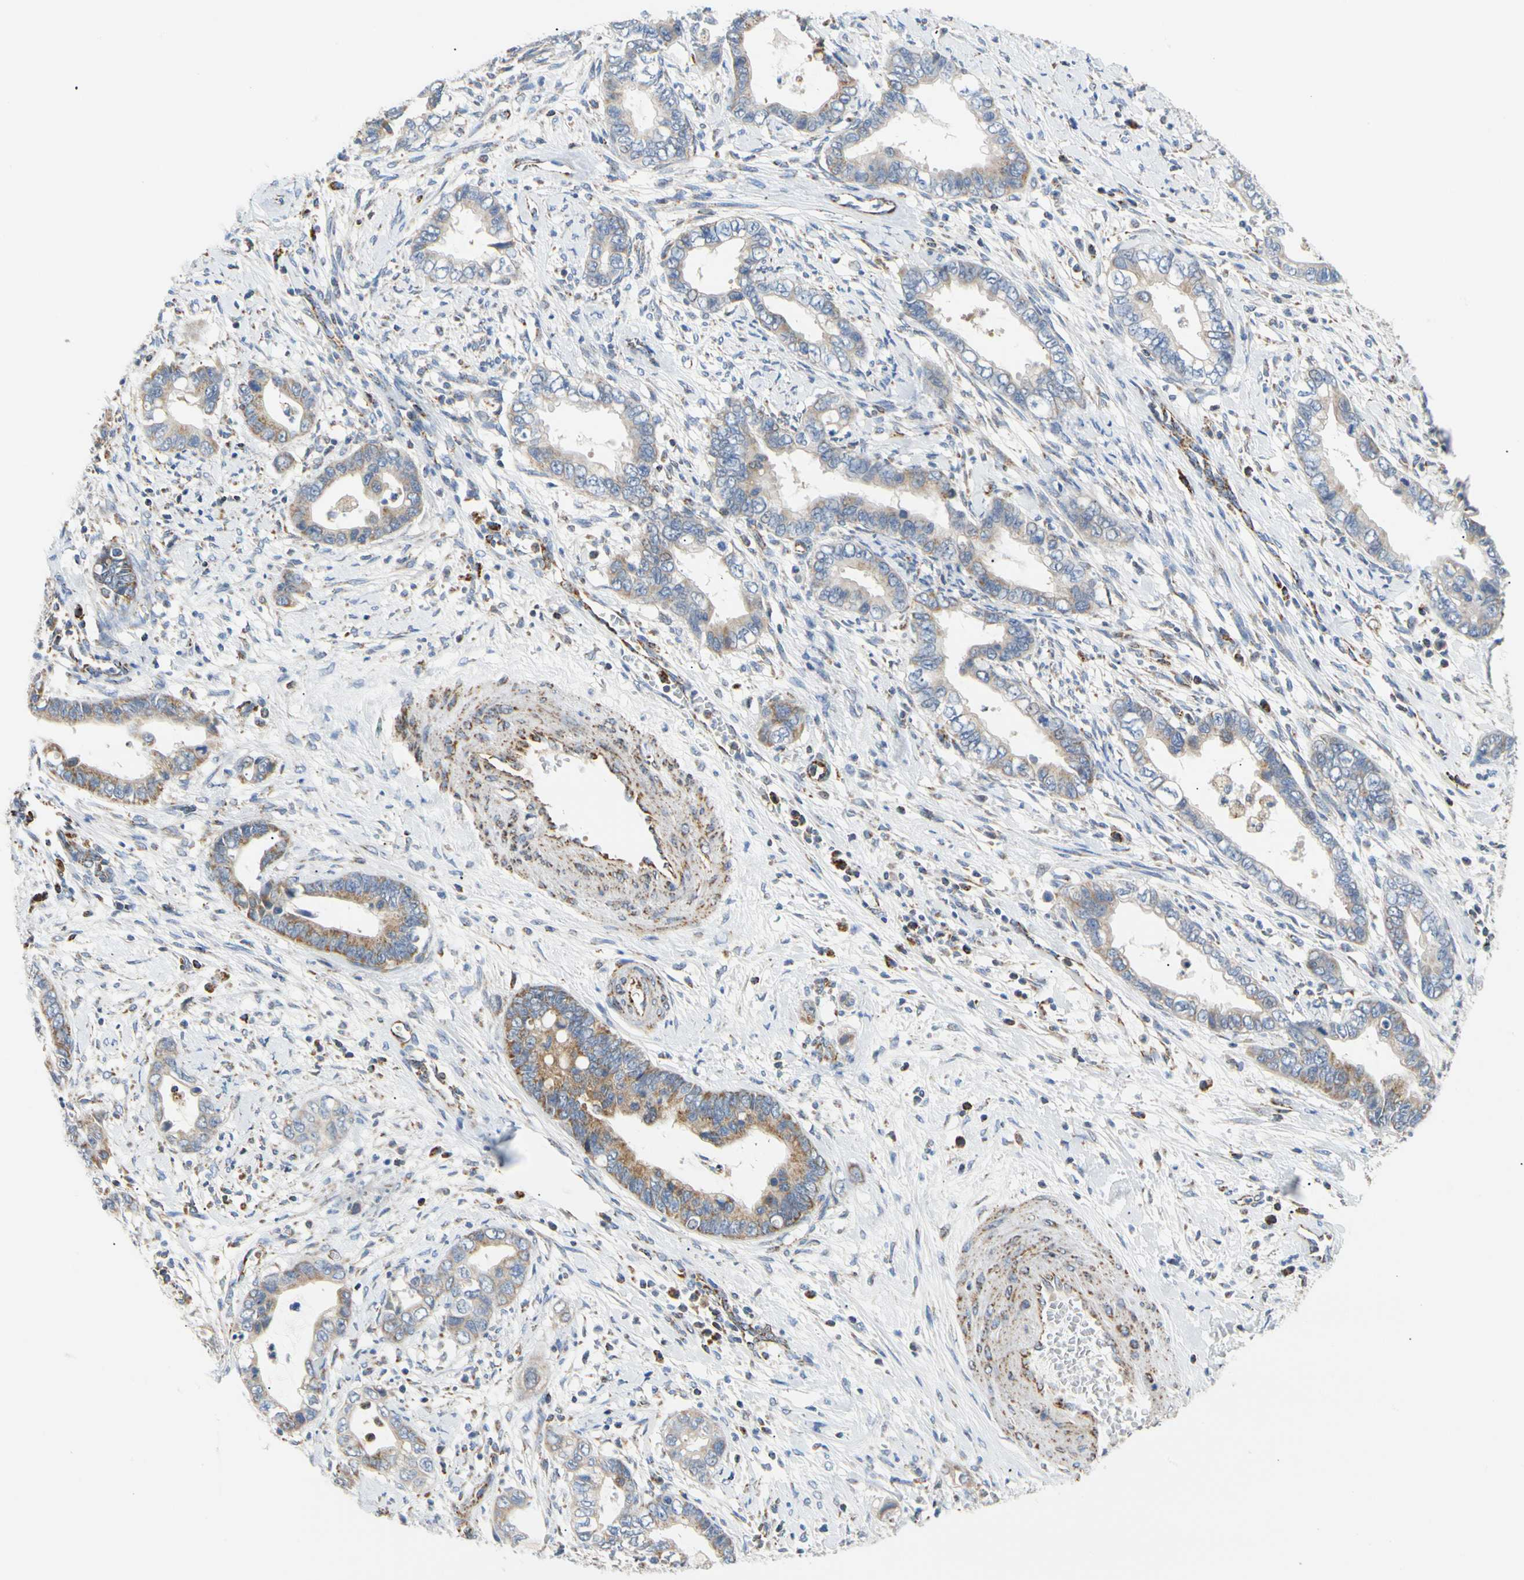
{"staining": {"intensity": "strong", "quantity": "25%-75%", "location": "cytoplasmic/membranous"}, "tissue": "cervical cancer", "cell_type": "Tumor cells", "image_type": "cancer", "snomed": [{"axis": "morphology", "description": "Adenocarcinoma, NOS"}, {"axis": "topography", "description": "Cervix"}], "caption": "This is an image of immunohistochemistry staining of cervical cancer, which shows strong staining in the cytoplasmic/membranous of tumor cells.", "gene": "ACAT1", "patient": {"sex": "female", "age": 44}}